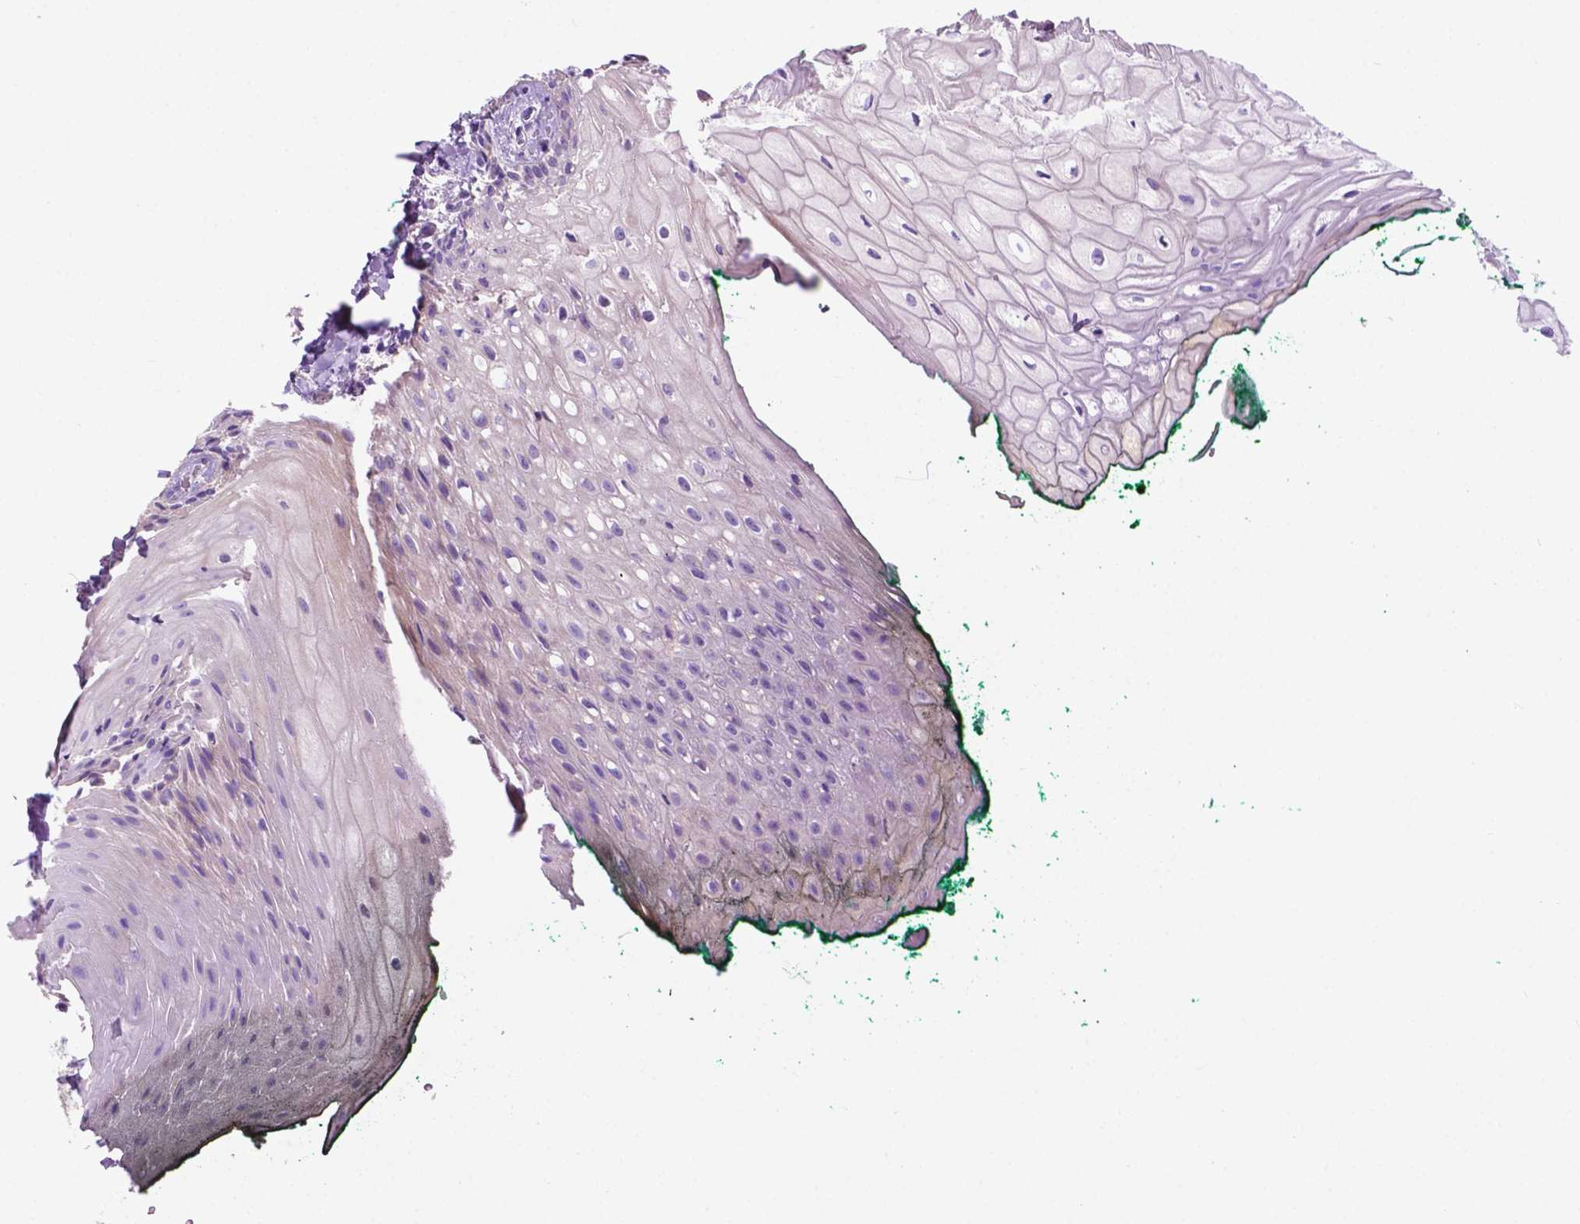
{"staining": {"intensity": "negative", "quantity": "none", "location": "none"}, "tissue": "oral mucosa", "cell_type": "Squamous epithelial cells", "image_type": "normal", "snomed": [{"axis": "morphology", "description": "Normal tissue, NOS"}, {"axis": "topography", "description": "Oral tissue"}, {"axis": "topography", "description": "Head-Neck"}], "caption": "IHC of normal human oral mucosa displays no expression in squamous epithelial cells.", "gene": "PHYHIP", "patient": {"sex": "female", "age": 68}}